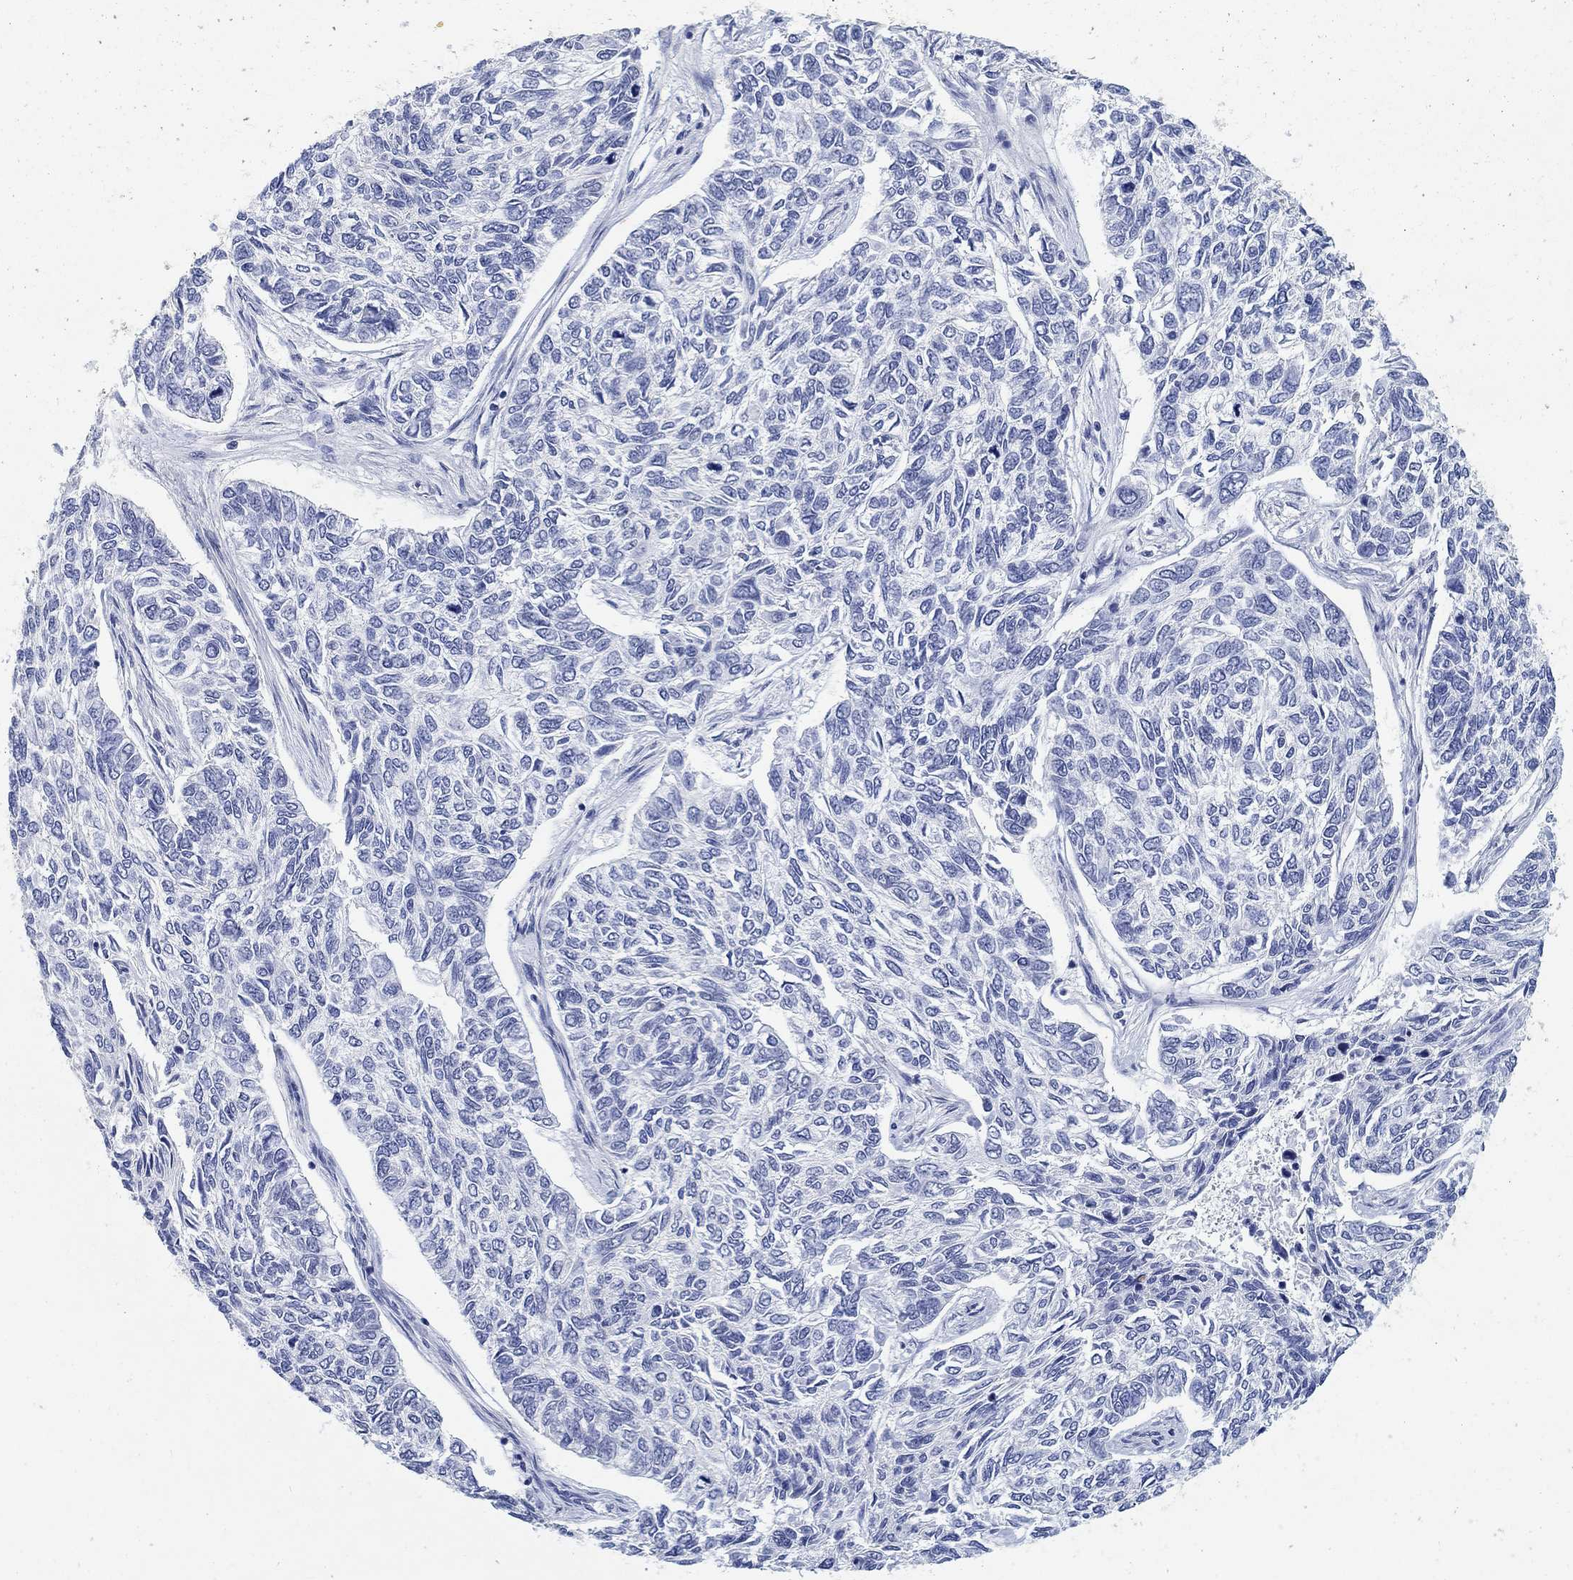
{"staining": {"intensity": "negative", "quantity": "none", "location": "none"}, "tissue": "skin cancer", "cell_type": "Tumor cells", "image_type": "cancer", "snomed": [{"axis": "morphology", "description": "Basal cell carcinoma"}, {"axis": "topography", "description": "Skin"}], "caption": "A photomicrograph of human skin cancer (basal cell carcinoma) is negative for staining in tumor cells.", "gene": "ANKS1B", "patient": {"sex": "female", "age": 65}}